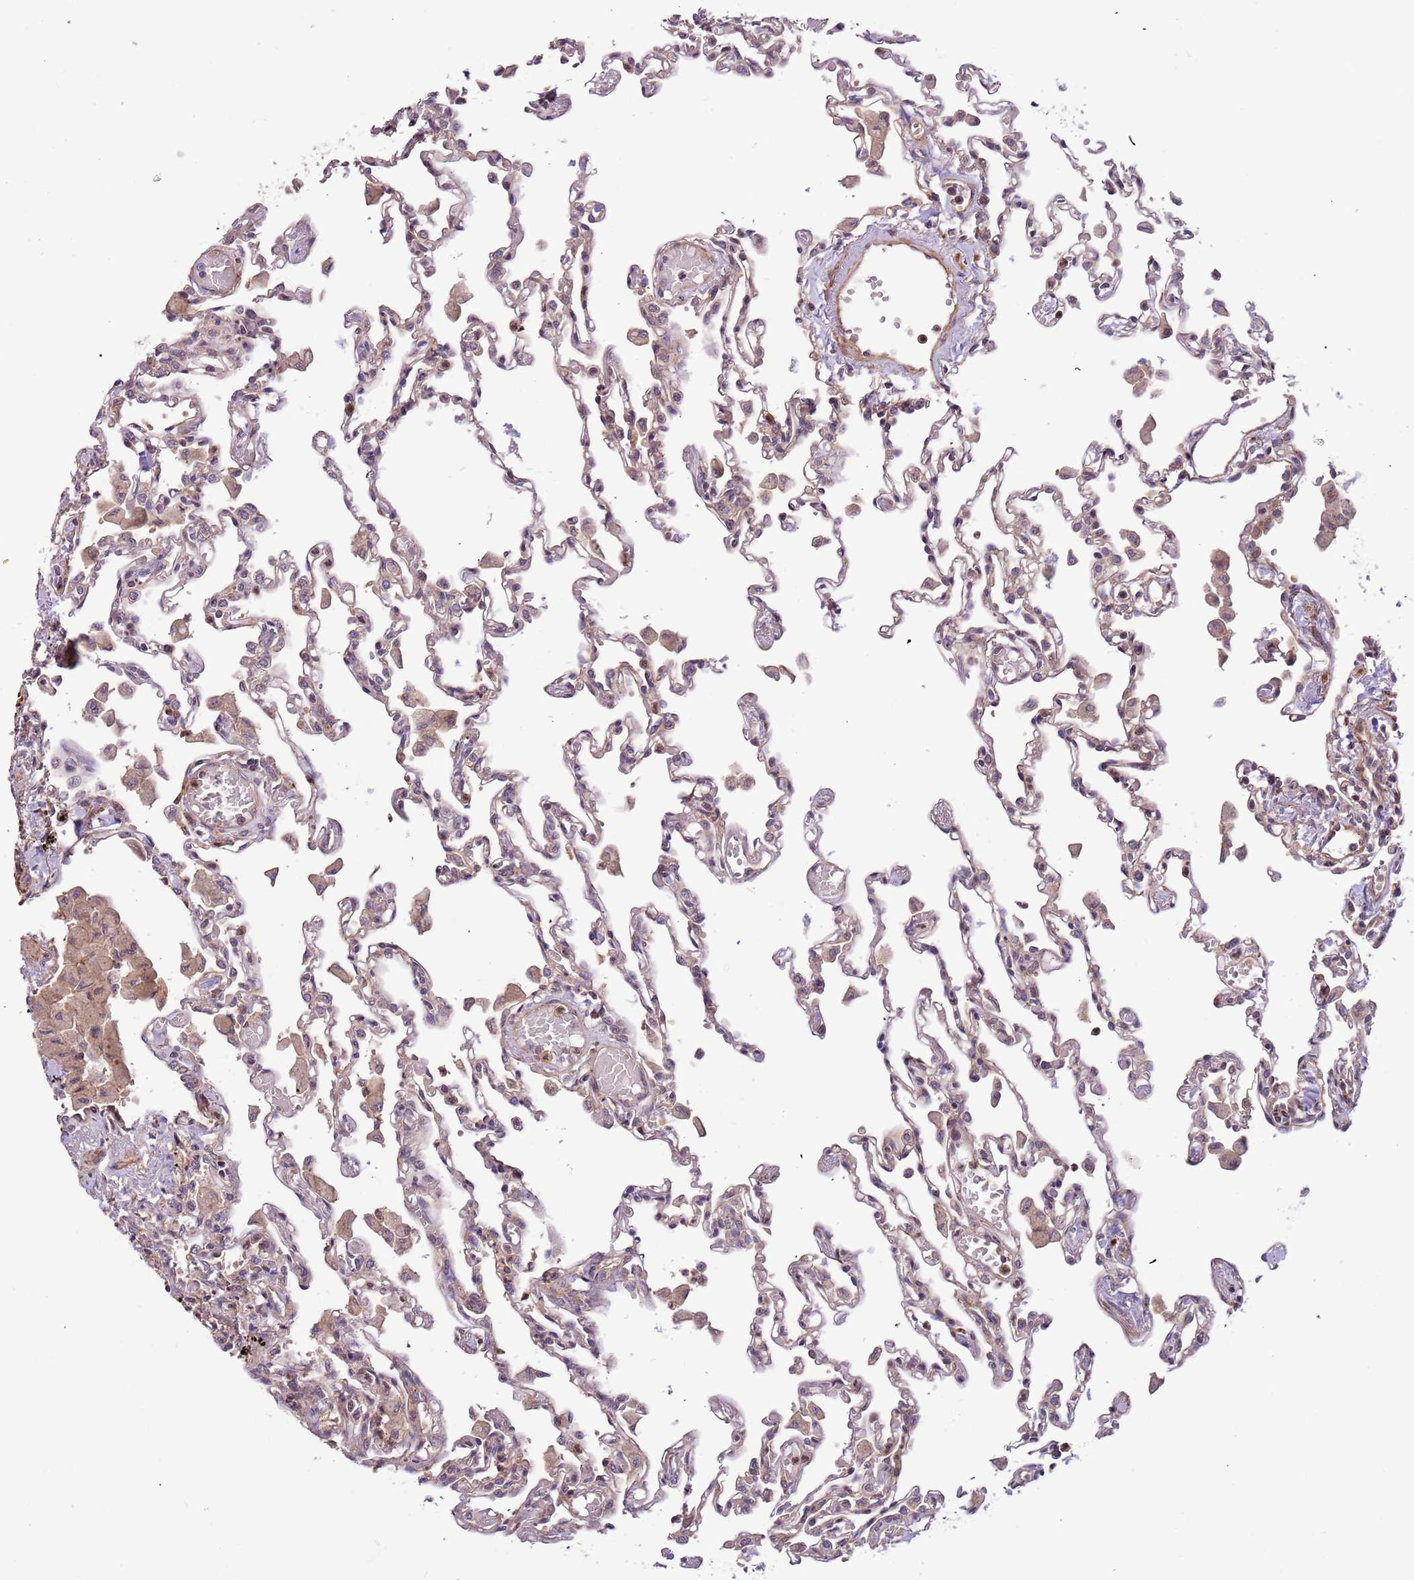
{"staining": {"intensity": "weak", "quantity": "<25%", "location": "cytoplasmic/membranous"}, "tissue": "lung", "cell_type": "Alveolar cells", "image_type": "normal", "snomed": [{"axis": "morphology", "description": "Normal tissue, NOS"}, {"axis": "topography", "description": "Bronchus"}, {"axis": "topography", "description": "Lung"}], "caption": "This image is of normal lung stained with IHC to label a protein in brown with the nuclei are counter-stained blue. There is no staining in alveolar cells.", "gene": "LAMB4", "patient": {"sex": "female", "age": 49}}